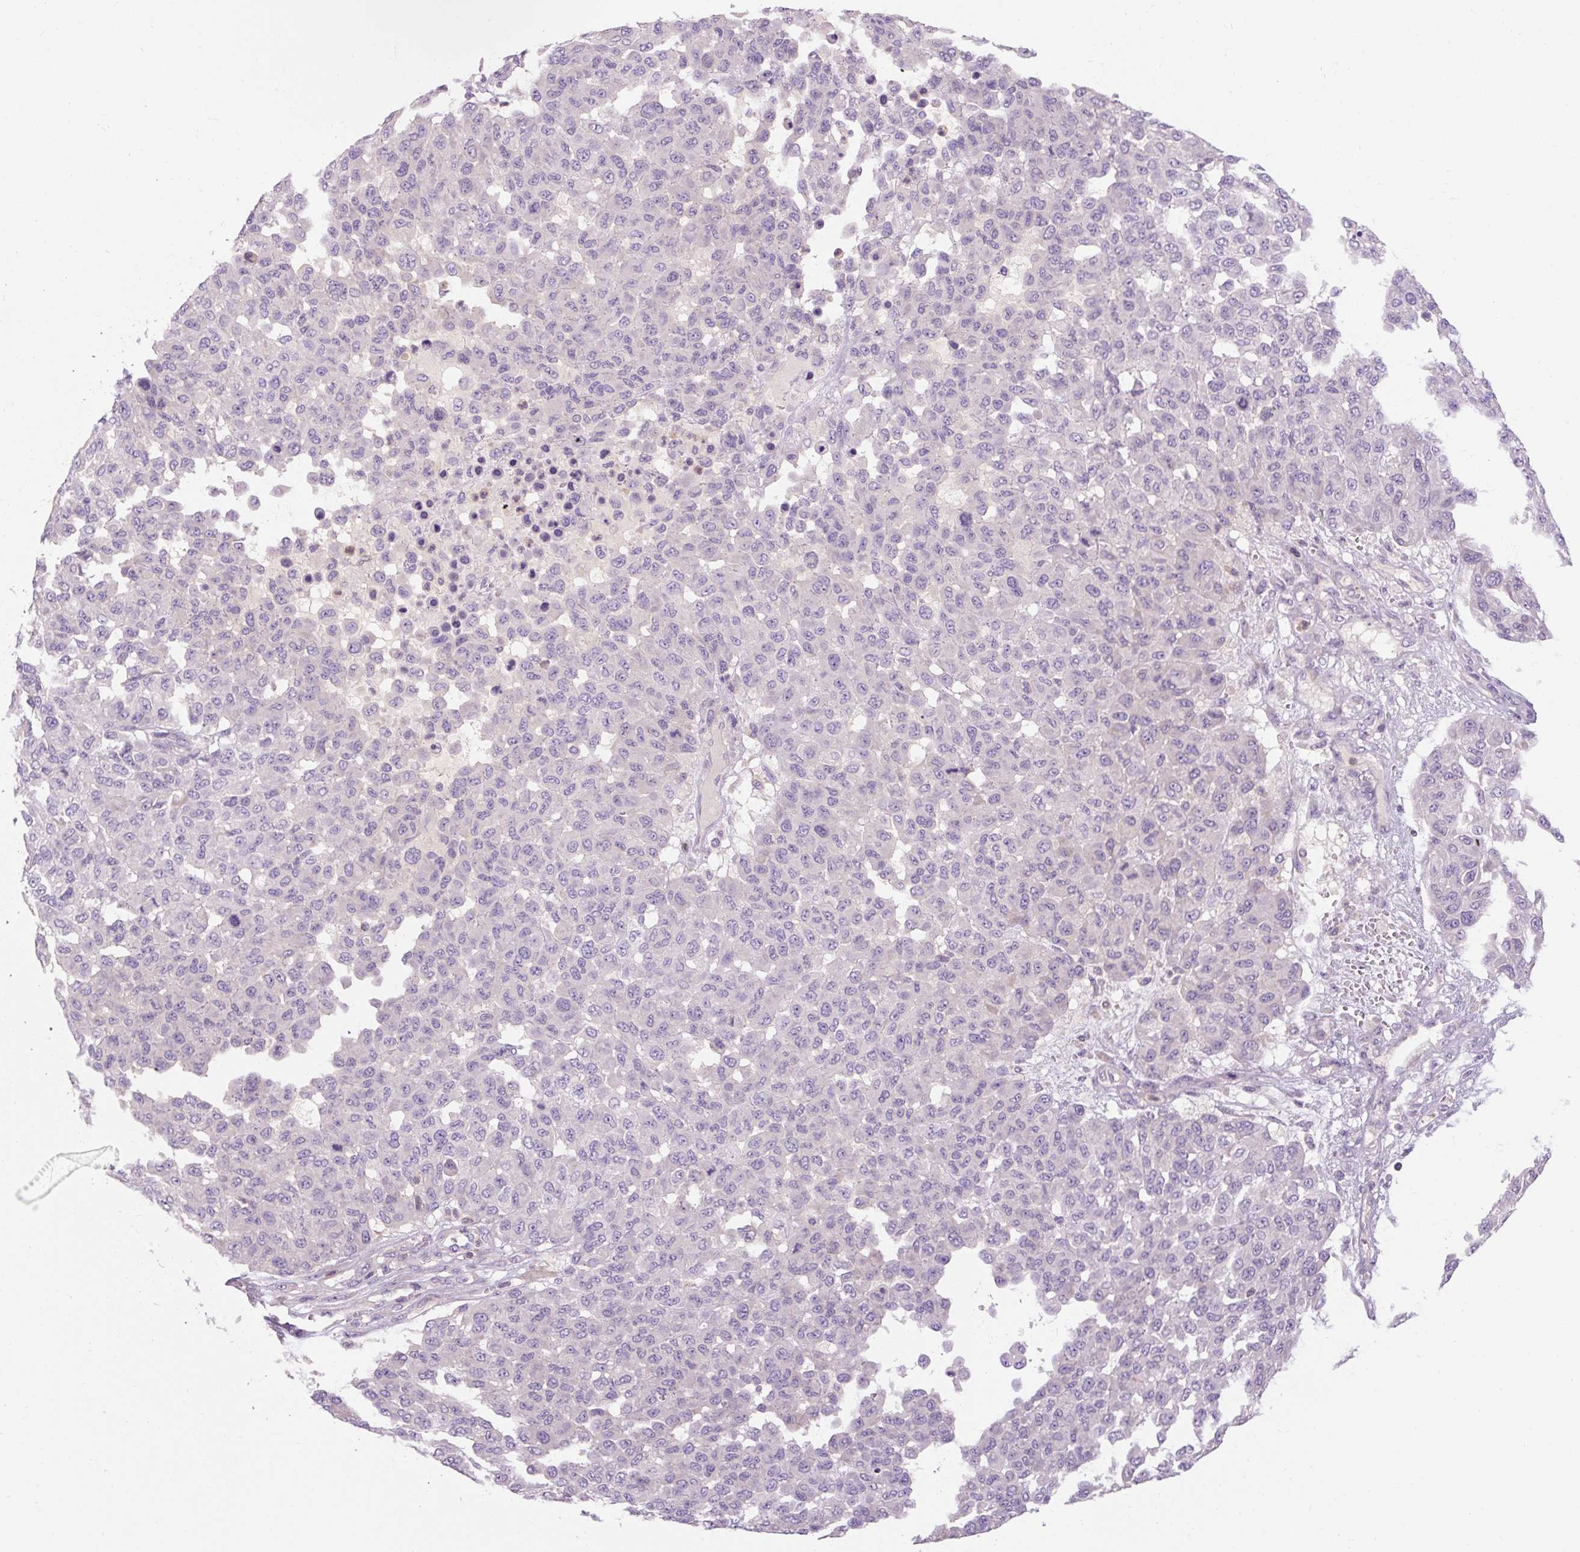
{"staining": {"intensity": "negative", "quantity": "none", "location": "none"}, "tissue": "melanoma", "cell_type": "Tumor cells", "image_type": "cancer", "snomed": [{"axis": "morphology", "description": "Malignant melanoma, NOS"}, {"axis": "topography", "description": "Skin"}], "caption": "IHC micrograph of human melanoma stained for a protein (brown), which reveals no positivity in tumor cells.", "gene": "TIGD2", "patient": {"sex": "male", "age": 62}}